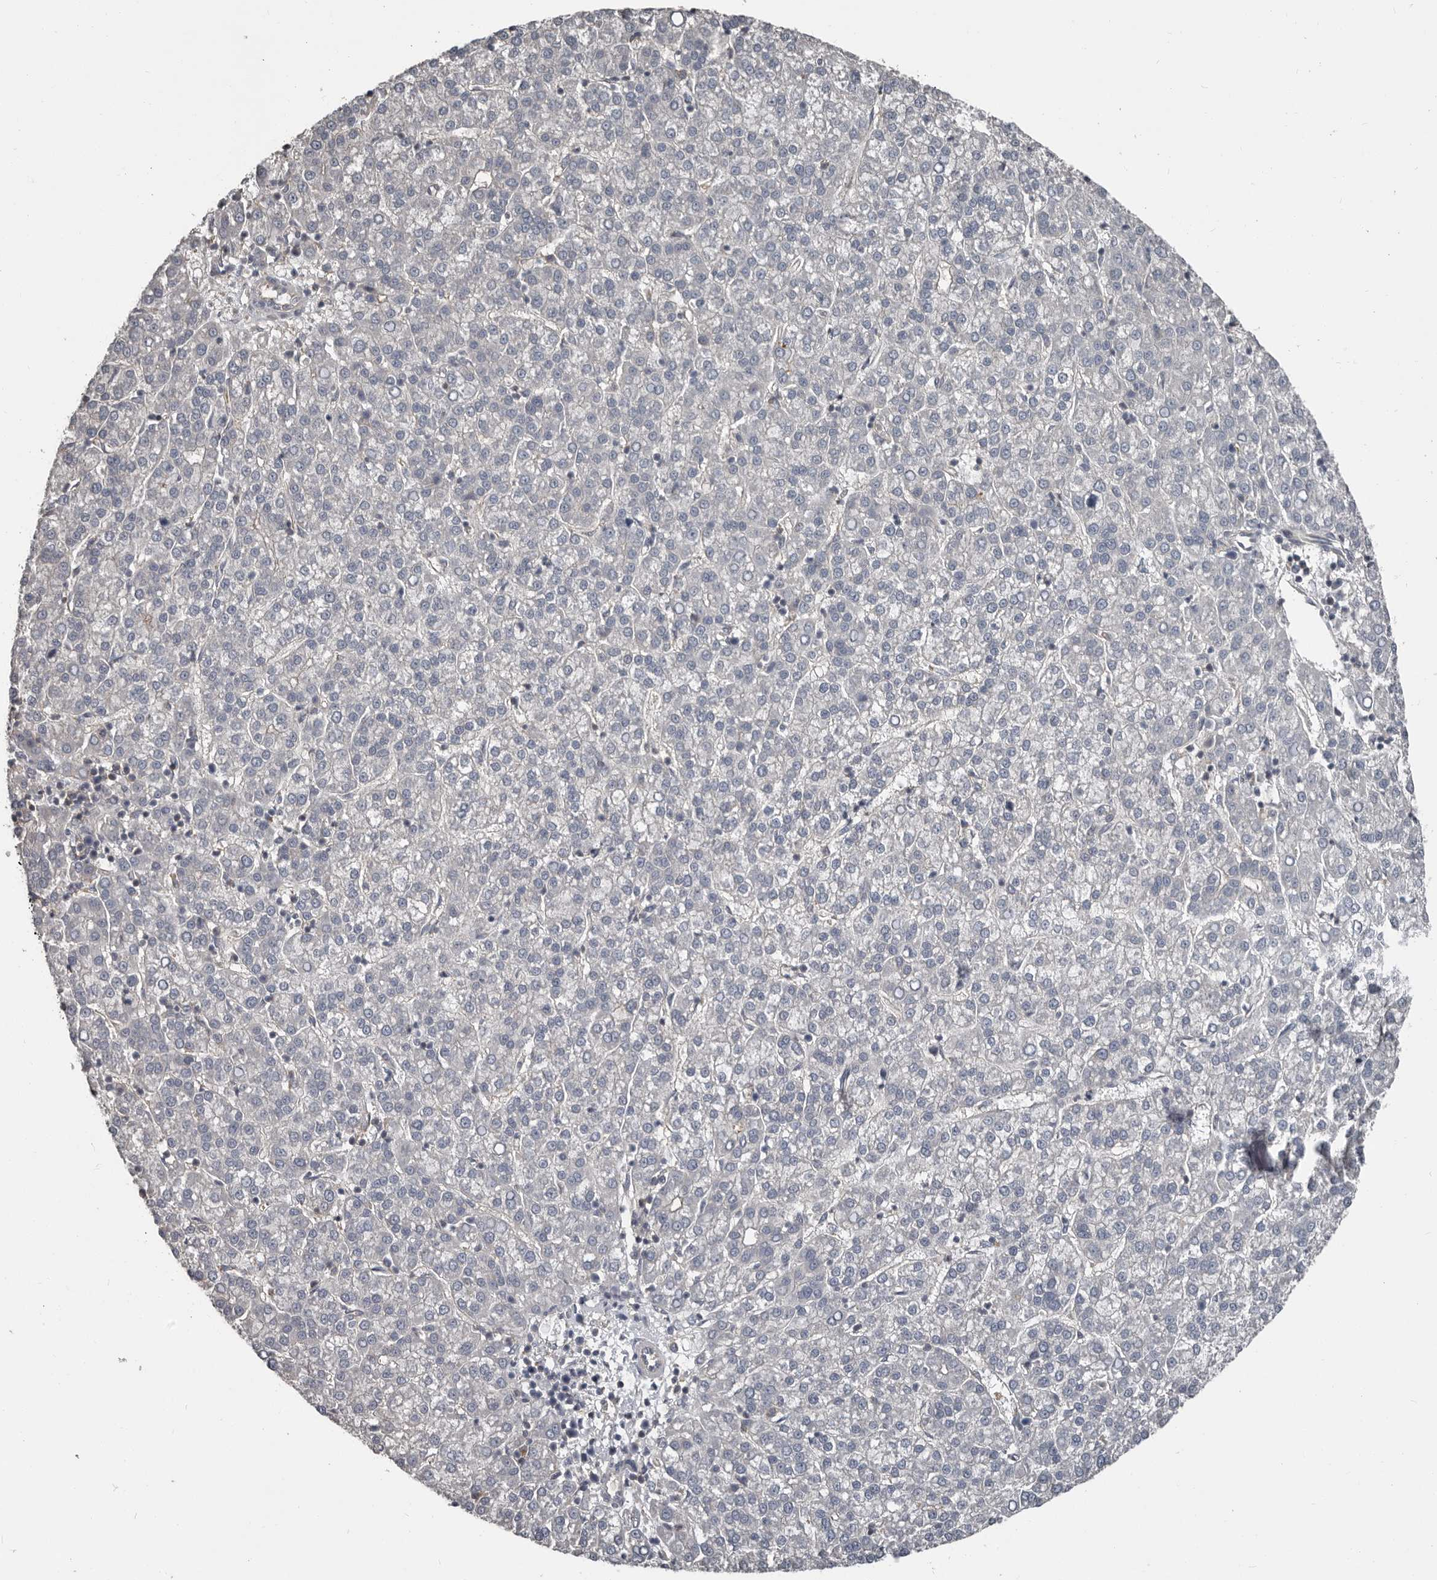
{"staining": {"intensity": "negative", "quantity": "none", "location": "none"}, "tissue": "liver cancer", "cell_type": "Tumor cells", "image_type": "cancer", "snomed": [{"axis": "morphology", "description": "Carcinoma, Hepatocellular, NOS"}, {"axis": "topography", "description": "Liver"}], "caption": "DAB immunohistochemical staining of human hepatocellular carcinoma (liver) demonstrates no significant expression in tumor cells. Nuclei are stained in blue.", "gene": "CA6", "patient": {"sex": "female", "age": 58}}